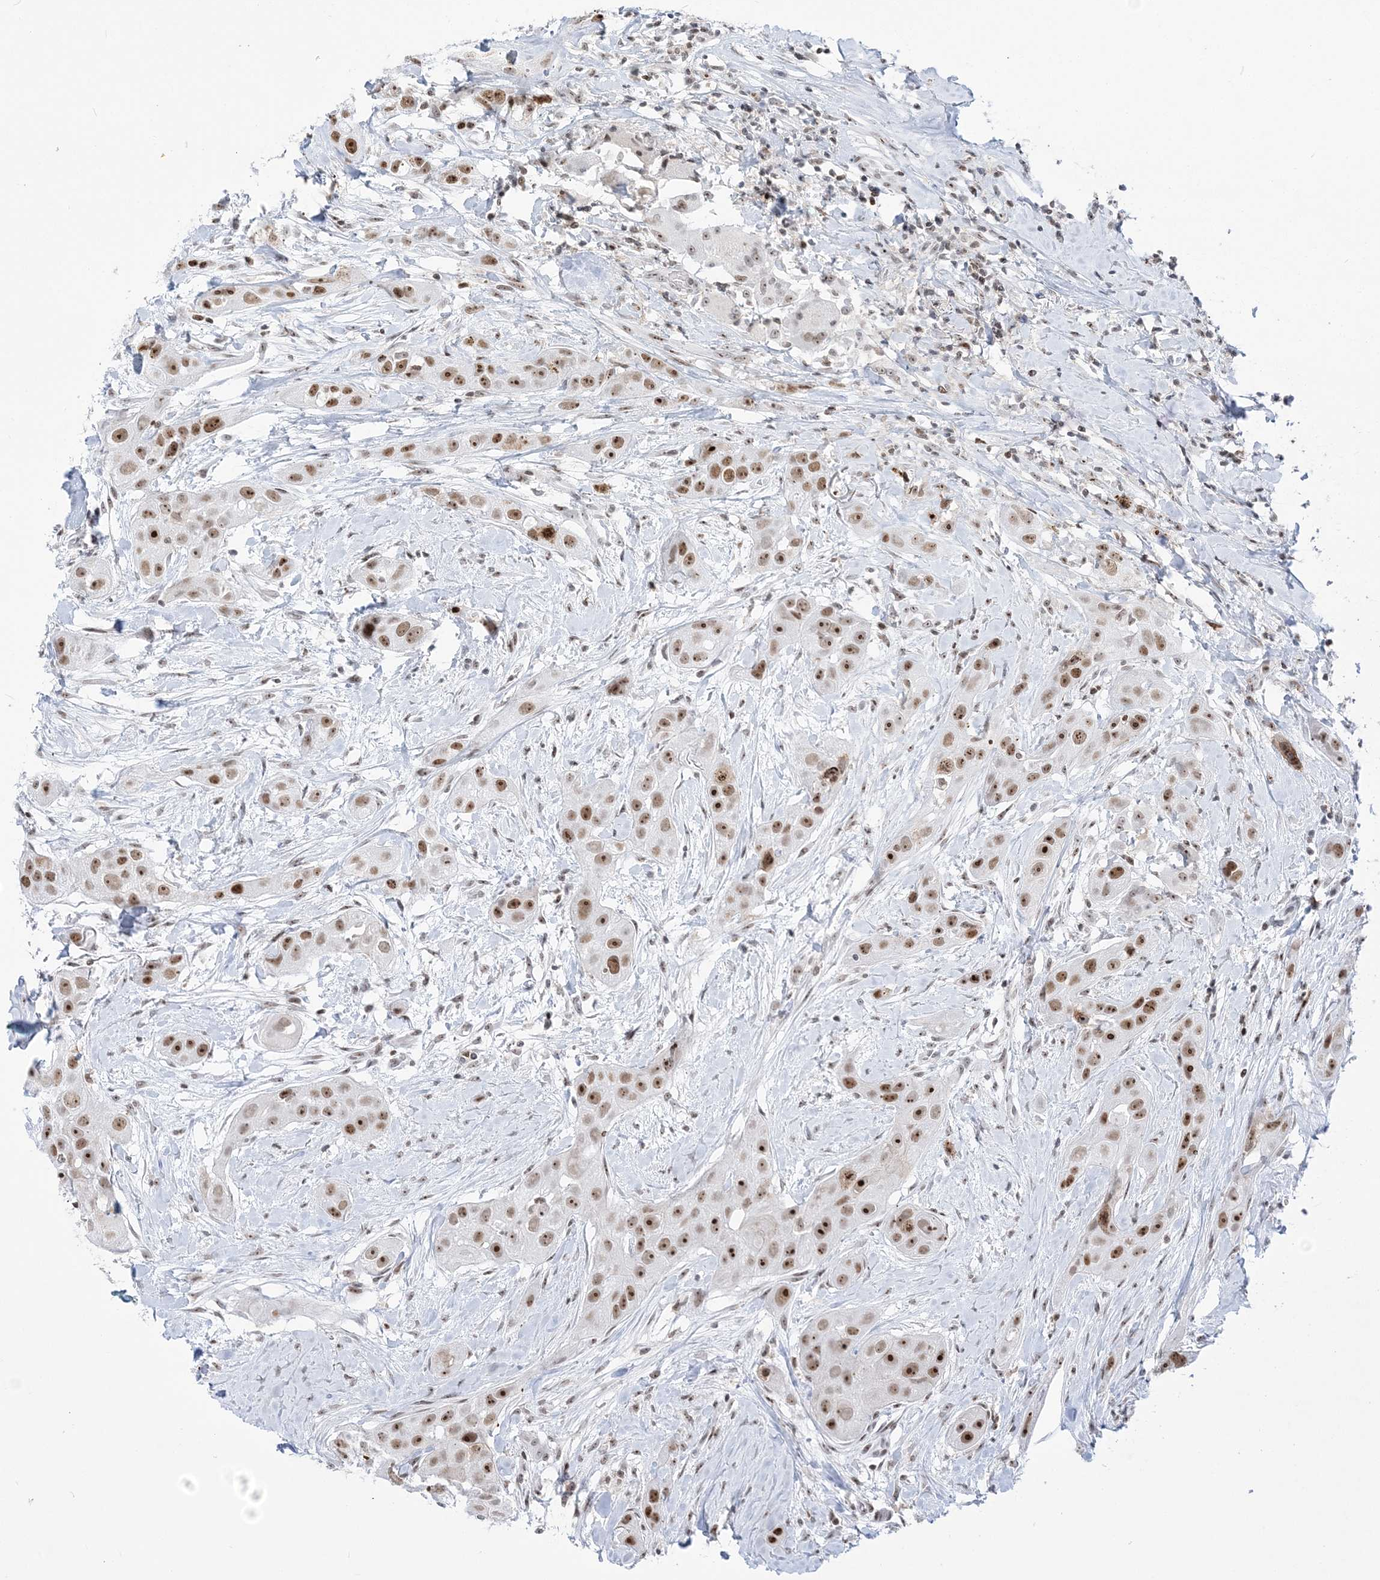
{"staining": {"intensity": "strong", "quantity": ">75%", "location": "nuclear"}, "tissue": "head and neck cancer", "cell_type": "Tumor cells", "image_type": "cancer", "snomed": [{"axis": "morphology", "description": "Normal tissue, NOS"}, {"axis": "morphology", "description": "Squamous cell carcinoma, NOS"}, {"axis": "topography", "description": "Skeletal muscle"}, {"axis": "topography", "description": "Head-Neck"}], "caption": "The micrograph displays staining of head and neck squamous cell carcinoma, revealing strong nuclear protein expression (brown color) within tumor cells. (IHC, brightfield microscopy, high magnification).", "gene": "DDX21", "patient": {"sex": "male", "age": 51}}